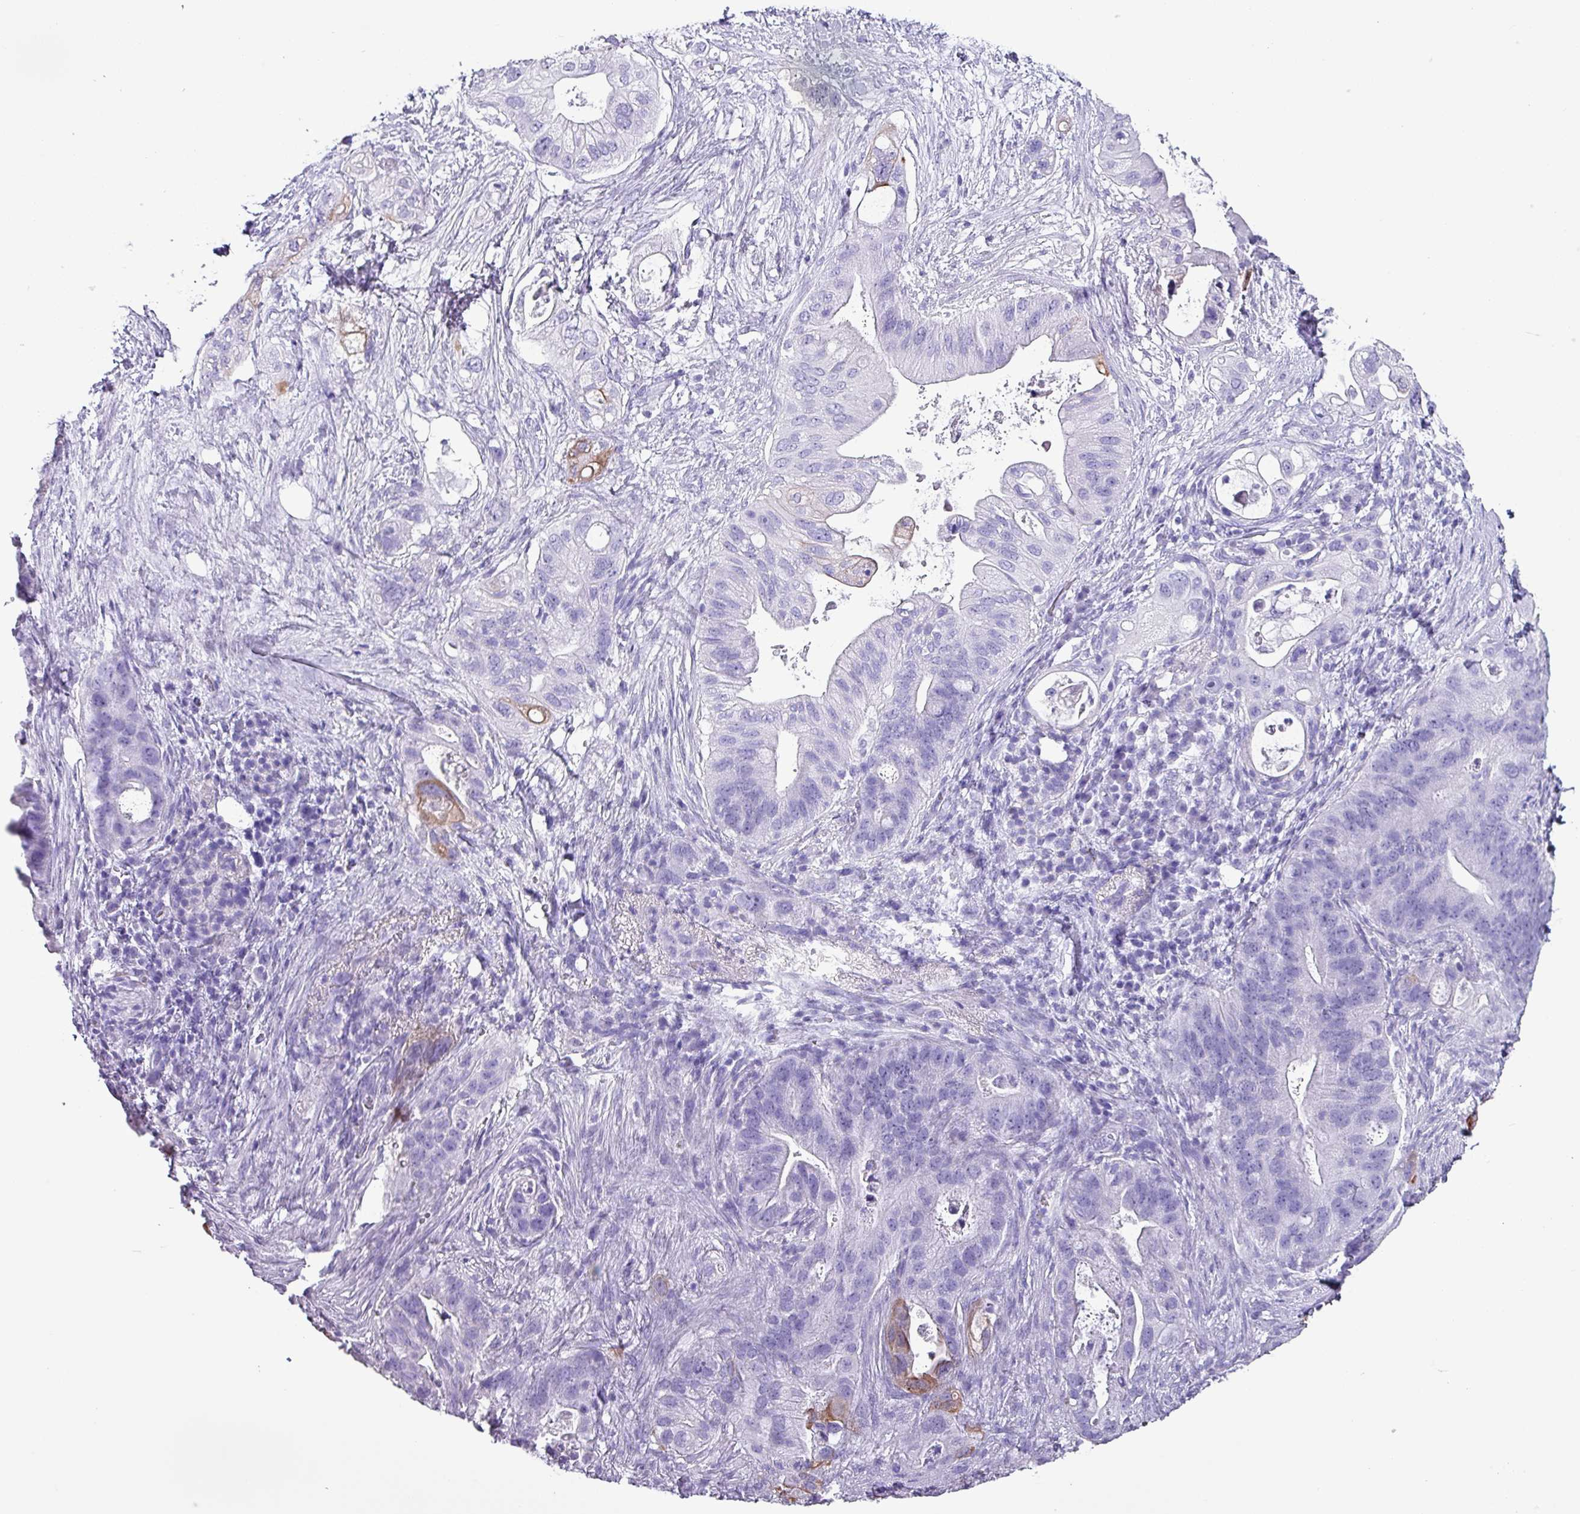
{"staining": {"intensity": "strong", "quantity": "<25%", "location": "cytoplasmic/membranous"}, "tissue": "pancreatic cancer", "cell_type": "Tumor cells", "image_type": "cancer", "snomed": [{"axis": "morphology", "description": "Adenocarcinoma, NOS"}, {"axis": "topography", "description": "Pancreas"}], "caption": "Pancreatic cancer (adenocarcinoma) stained for a protein shows strong cytoplasmic/membranous positivity in tumor cells. The staining was performed using DAB to visualize the protein expression in brown, while the nuclei were stained in blue with hematoxylin (Magnification: 20x).", "gene": "KRT6C", "patient": {"sex": "female", "age": 72}}